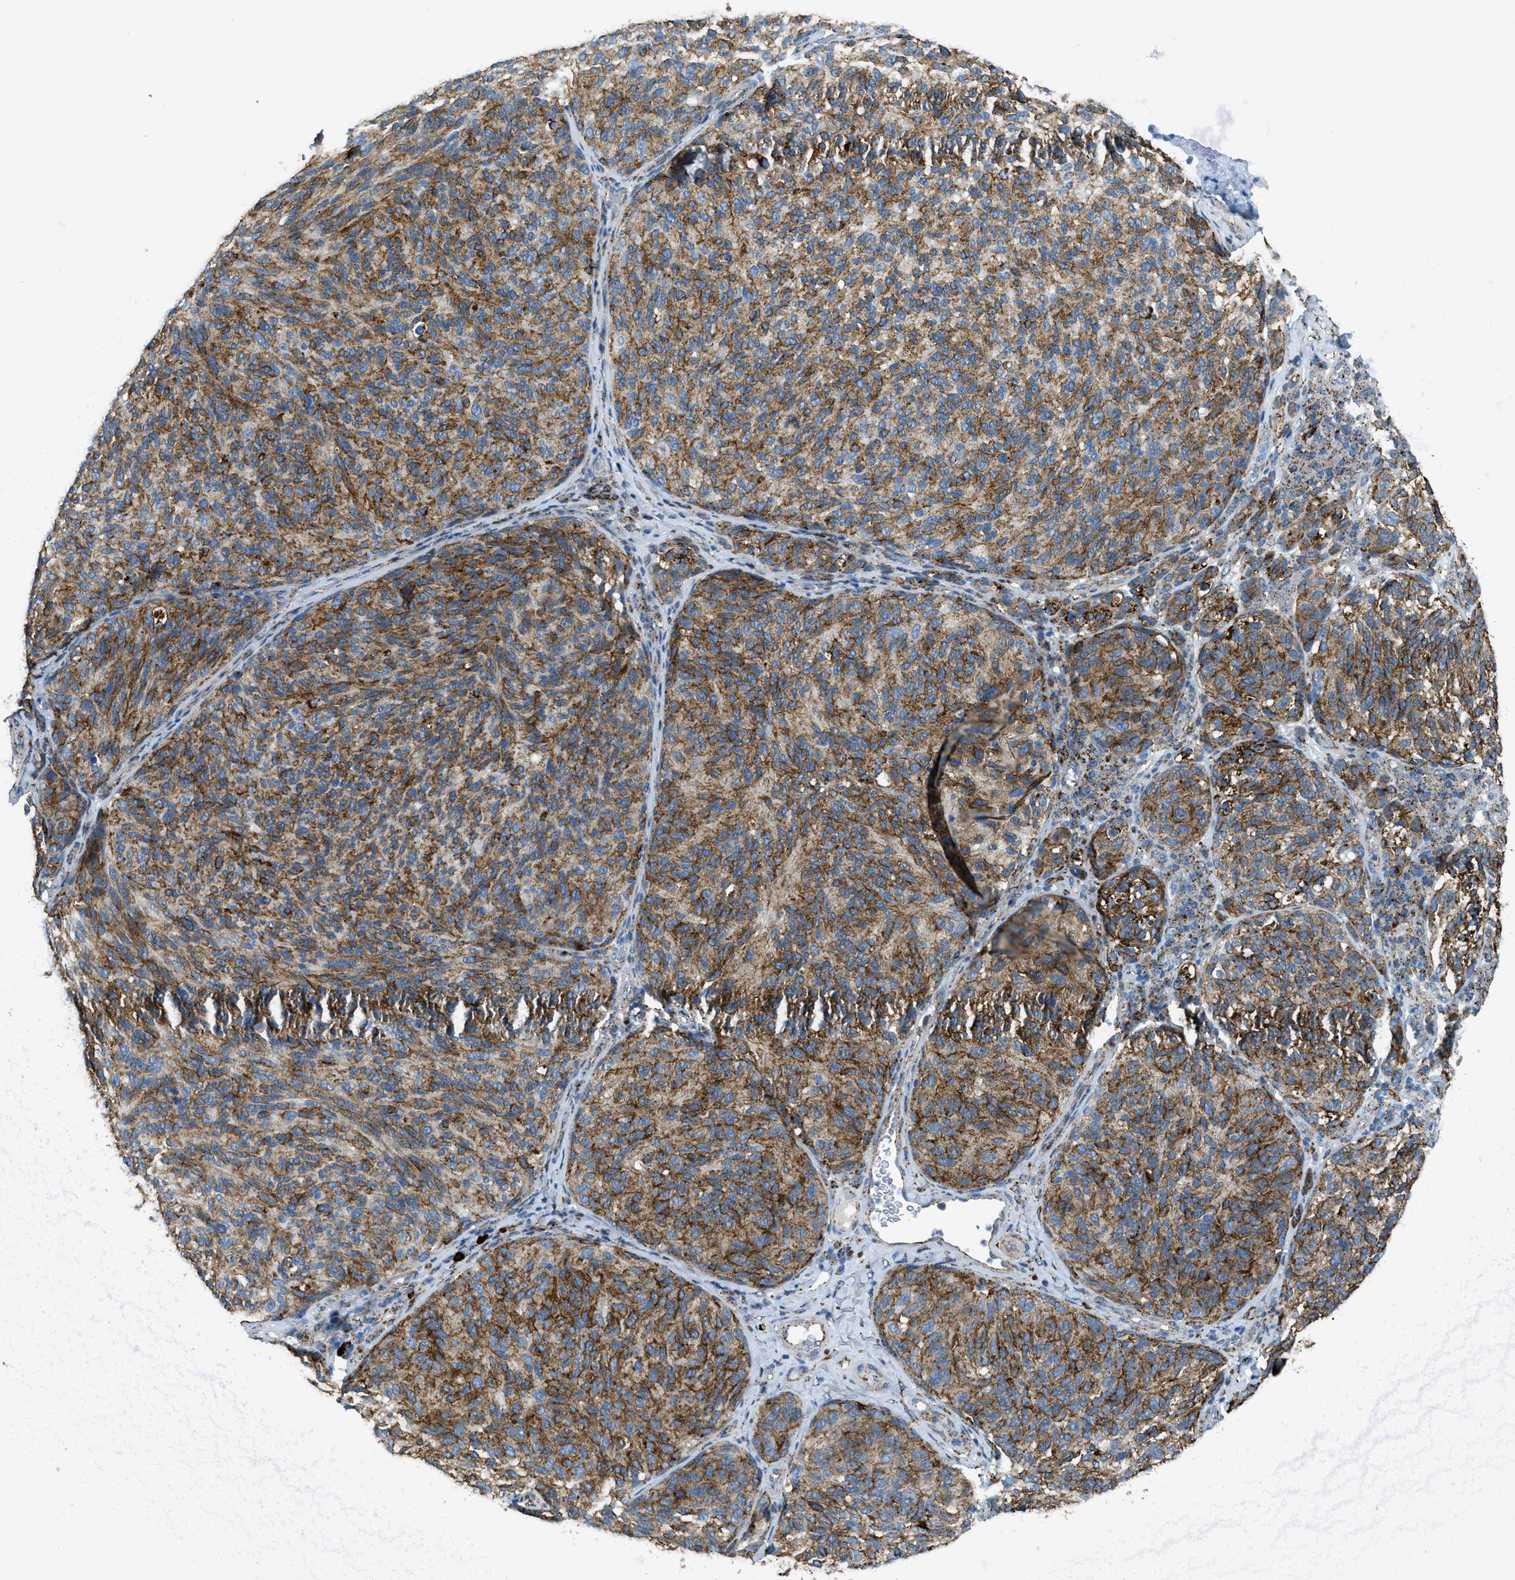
{"staining": {"intensity": "strong", "quantity": ">75%", "location": "cytoplasmic/membranous"}, "tissue": "melanoma", "cell_type": "Tumor cells", "image_type": "cancer", "snomed": [{"axis": "morphology", "description": "Malignant melanoma, NOS"}, {"axis": "topography", "description": "Skin"}], "caption": "Immunohistochemistry (IHC) image of melanoma stained for a protein (brown), which shows high levels of strong cytoplasmic/membranous expression in approximately >75% of tumor cells.", "gene": "SCARB2", "patient": {"sex": "female", "age": 73}}